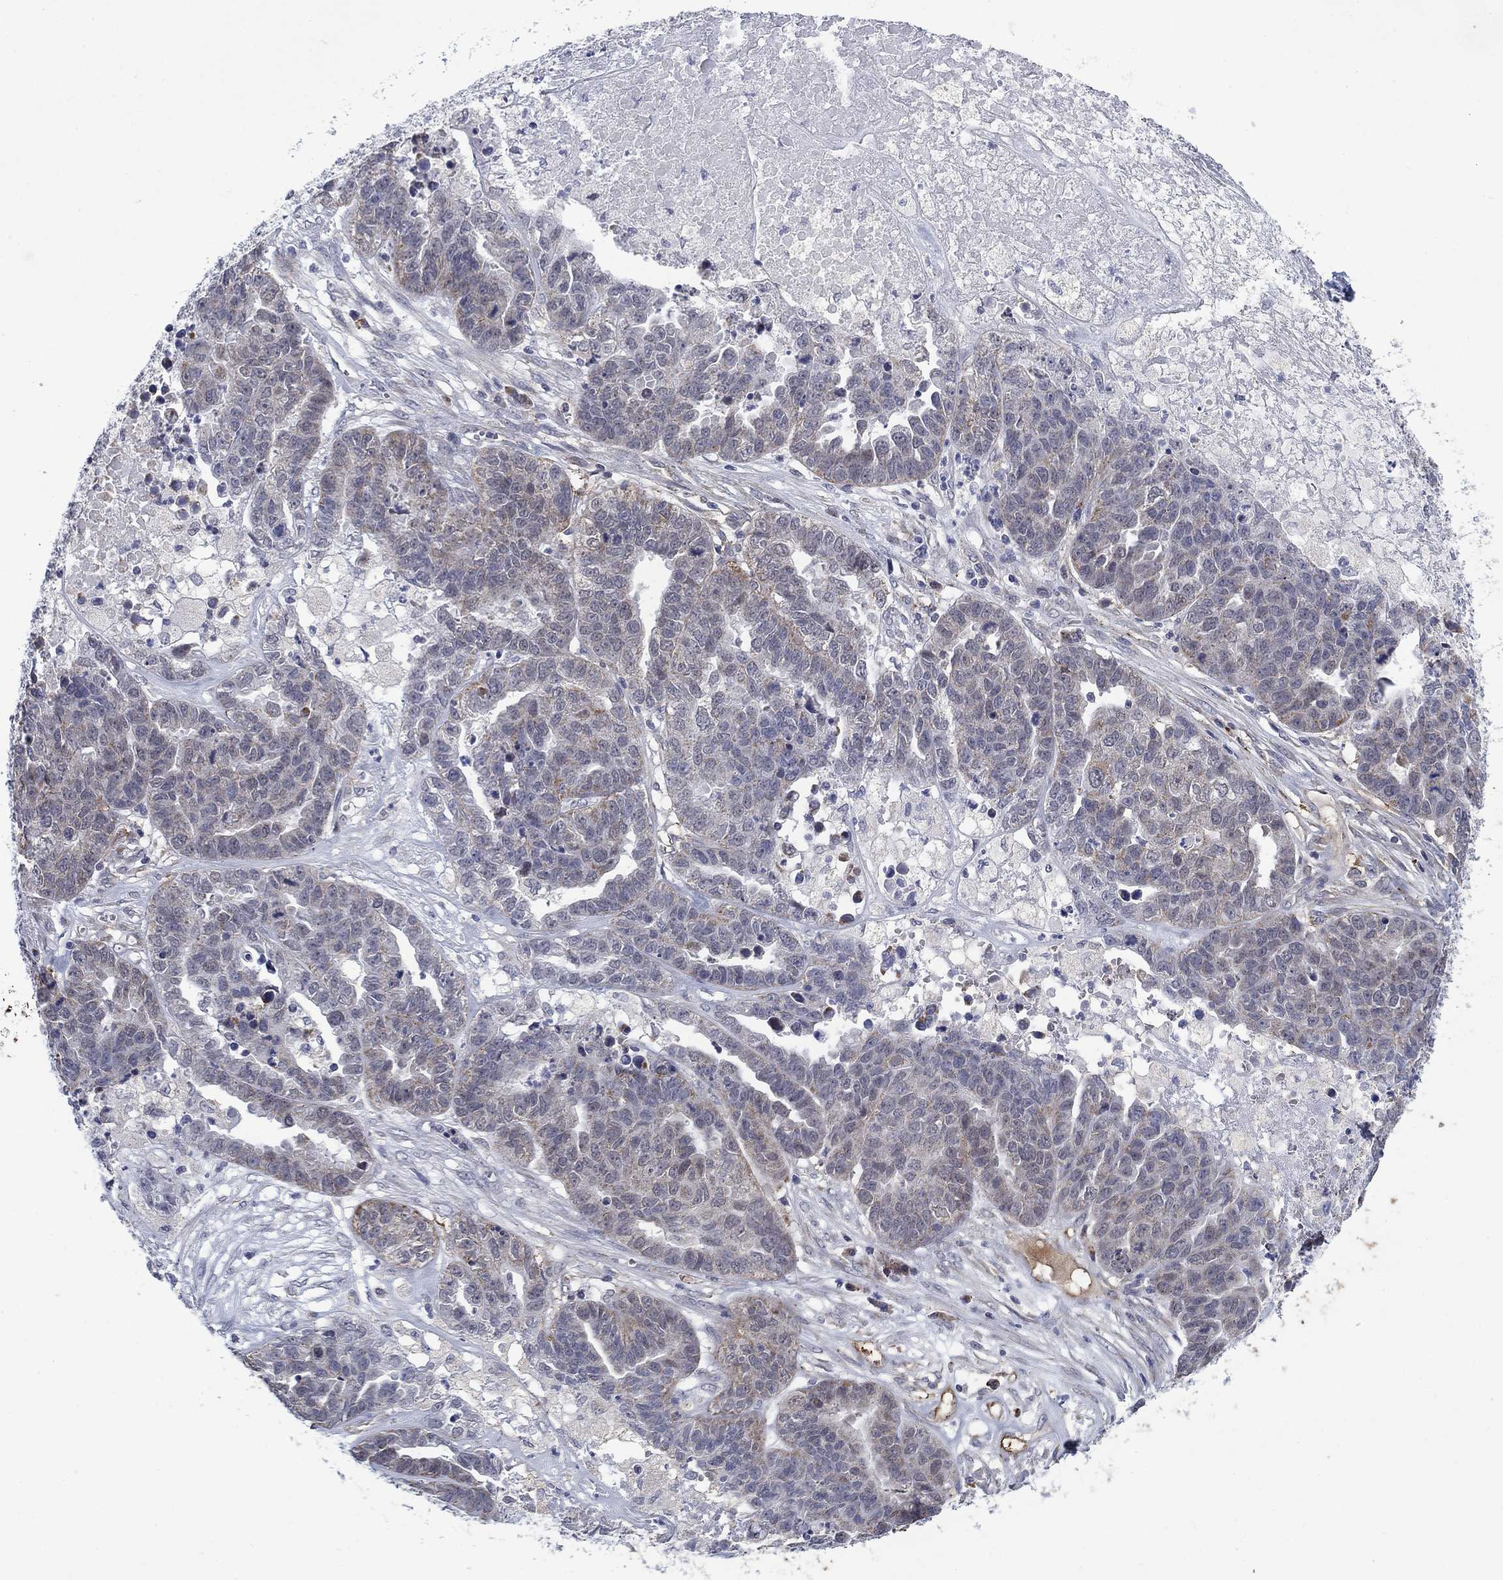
{"staining": {"intensity": "weak", "quantity": "25%-75%", "location": "cytoplasmic/membranous"}, "tissue": "ovarian cancer", "cell_type": "Tumor cells", "image_type": "cancer", "snomed": [{"axis": "morphology", "description": "Cystadenocarcinoma, serous, NOS"}, {"axis": "topography", "description": "Ovary"}], "caption": "Immunohistochemistry (IHC) of ovarian cancer exhibits low levels of weak cytoplasmic/membranous staining in about 25%-75% of tumor cells.", "gene": "SDC1", "patient": {"sex": "female", "age": 87}}